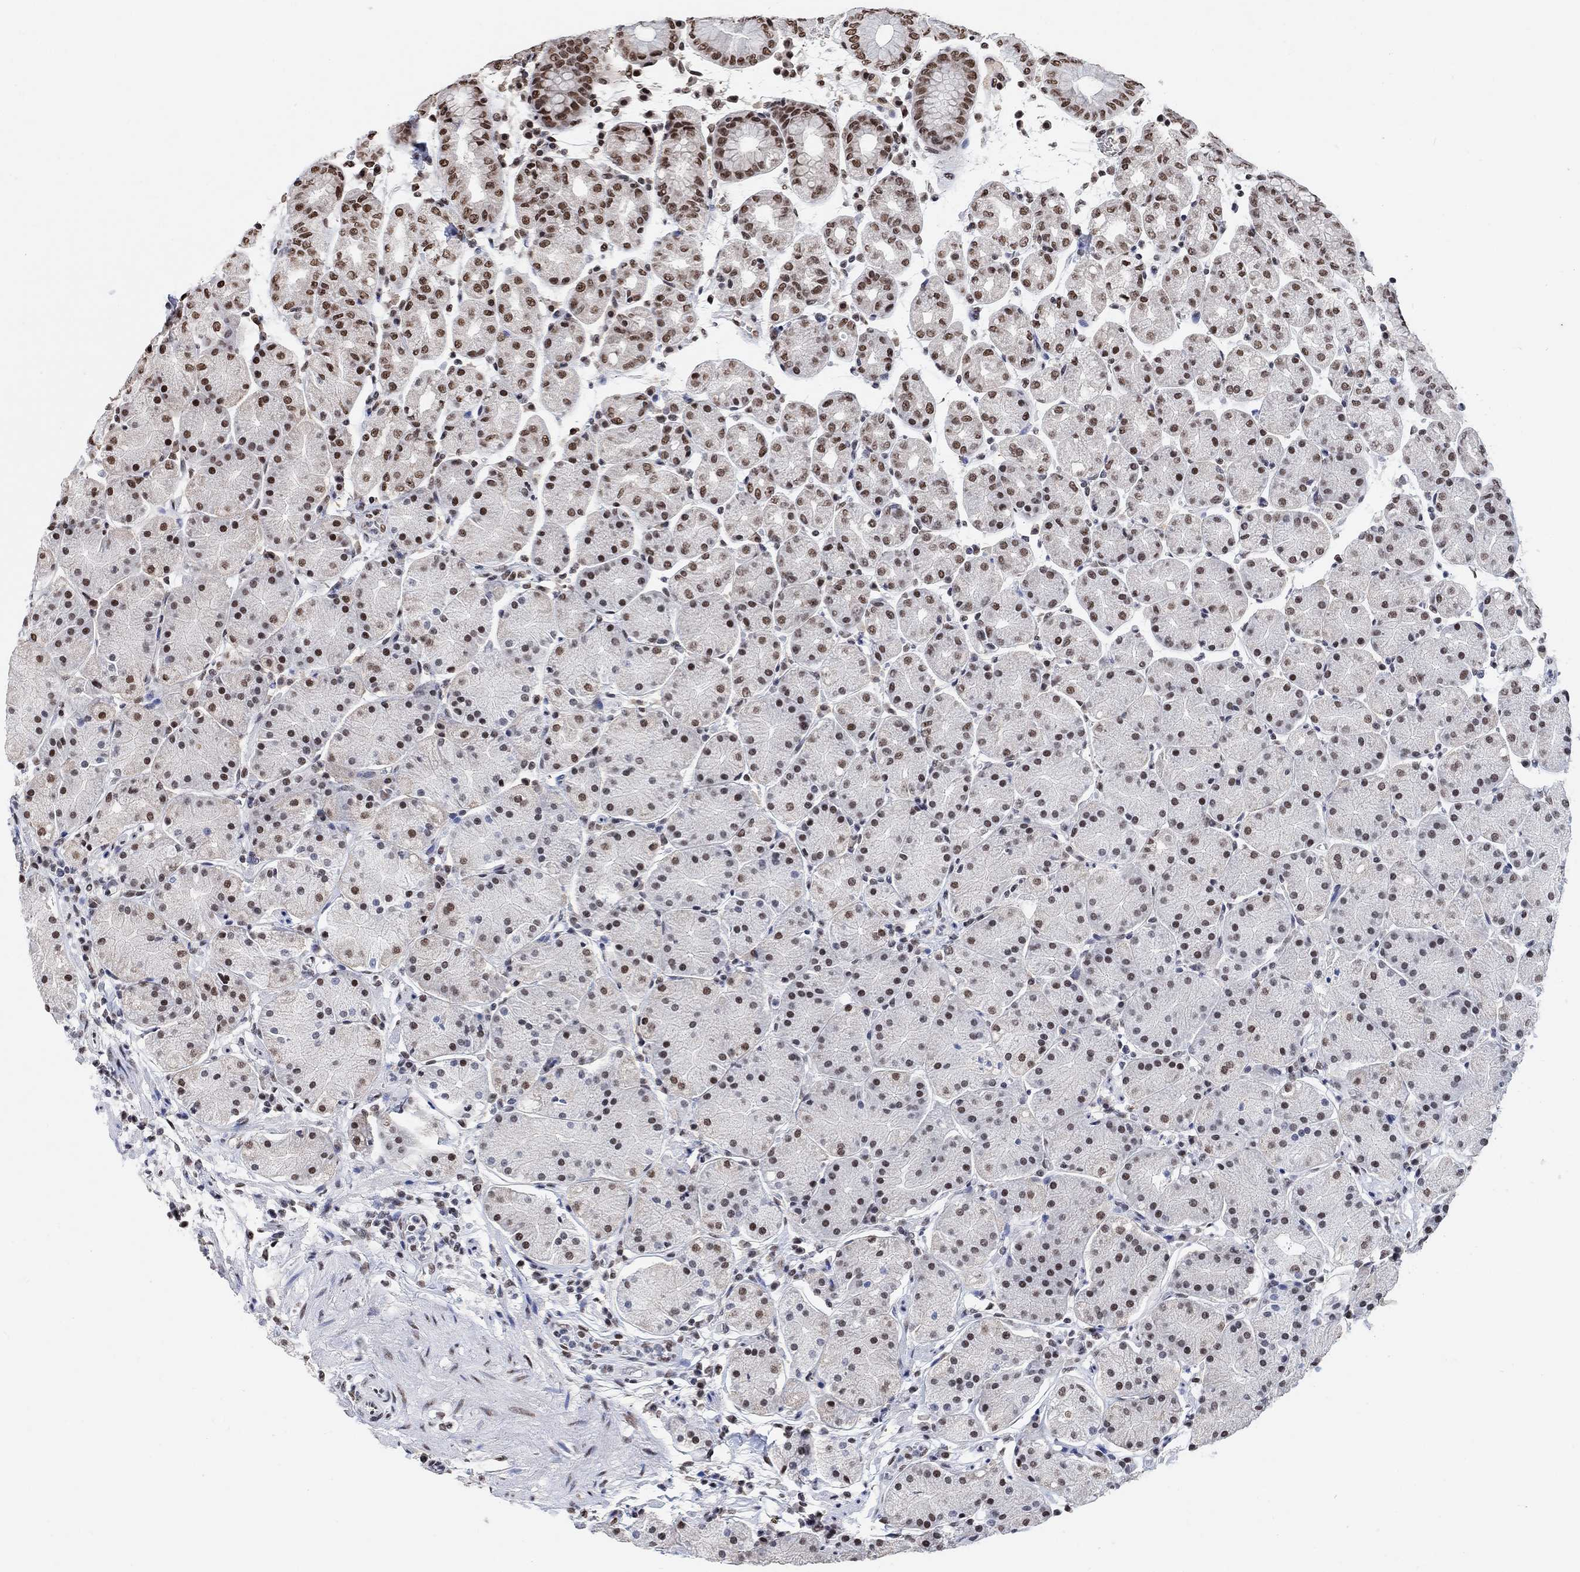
{"staining": {"intensity": "moderate", "quantity": ">75%", "location": "nuclear"}, "tissue": "stomach", "cell_type": "Glandular cells", "image_type": "normal", "snomed": [{"axis": "morphology", "description": "Normal tissue, NOS"}, {"axis": "topography", "description": "Stomach"}], "caption": "Protein expression analysis of unremarkable stomach demonstrates moderate nuclear staining in approximately >75% of glandular cells.", "gene": "USP39", "patient": {"sex": "male", "age": 54}}